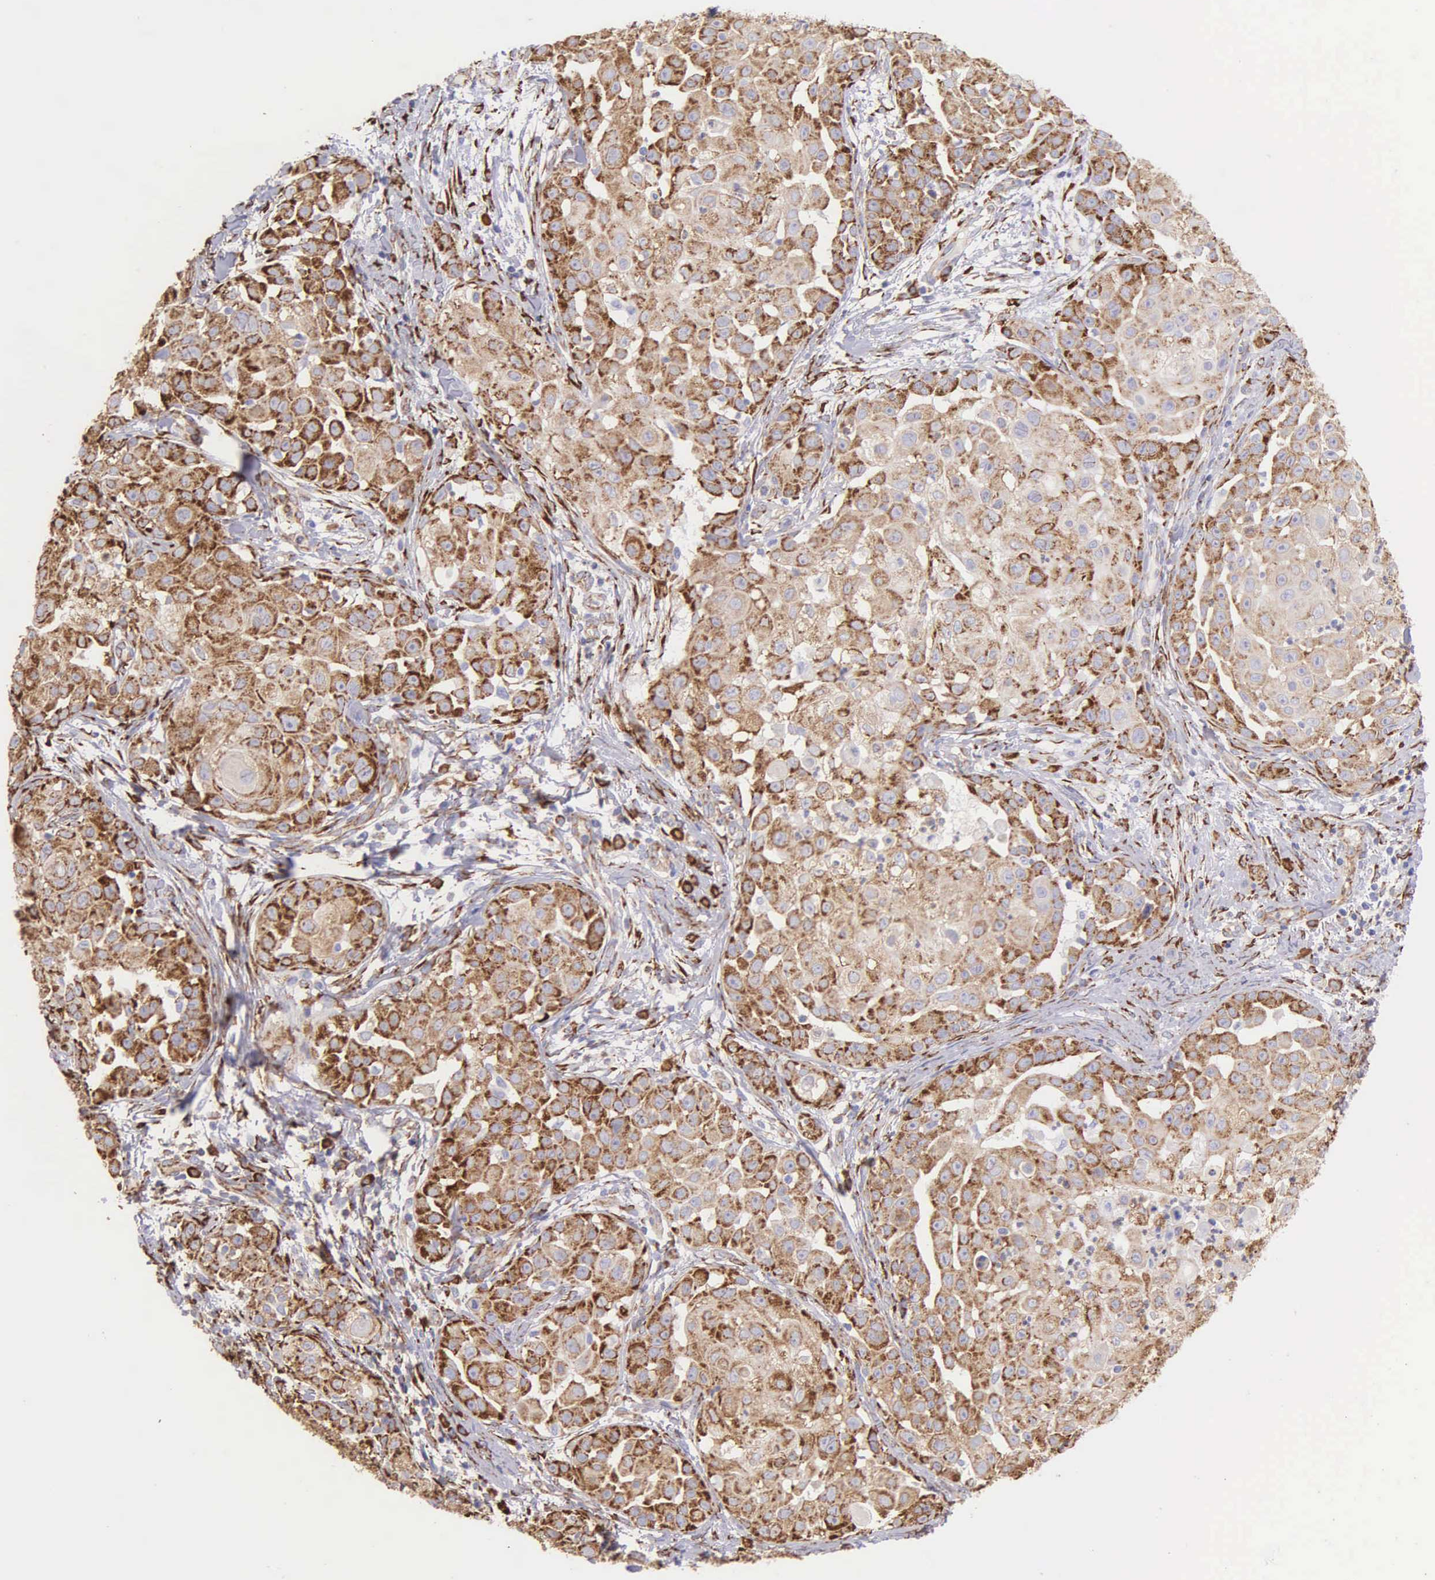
{"staining": {"intensity": "strong", "quantity": ">75%", "location": "cytoplasmic/membranous"}, "tissue": "skin cancer", "cell_type": "Tumor cells", "image_type": "cancer", "snomed": [{"axis": "morphology", "description": "Squamous cell carcinoma, NOS"}, {"axis": "topography", "description": "Skin"}], "caption": "This photomicrograph displays skin cancer stained with IHC to label a protein in brown. The cytoplasmic/membranous of tumor cells show strong positivity for the protein. Nuclei are counter-stained blue.", "gene": "CKAP4", "patient": {"sex": "female", "age": 57}}